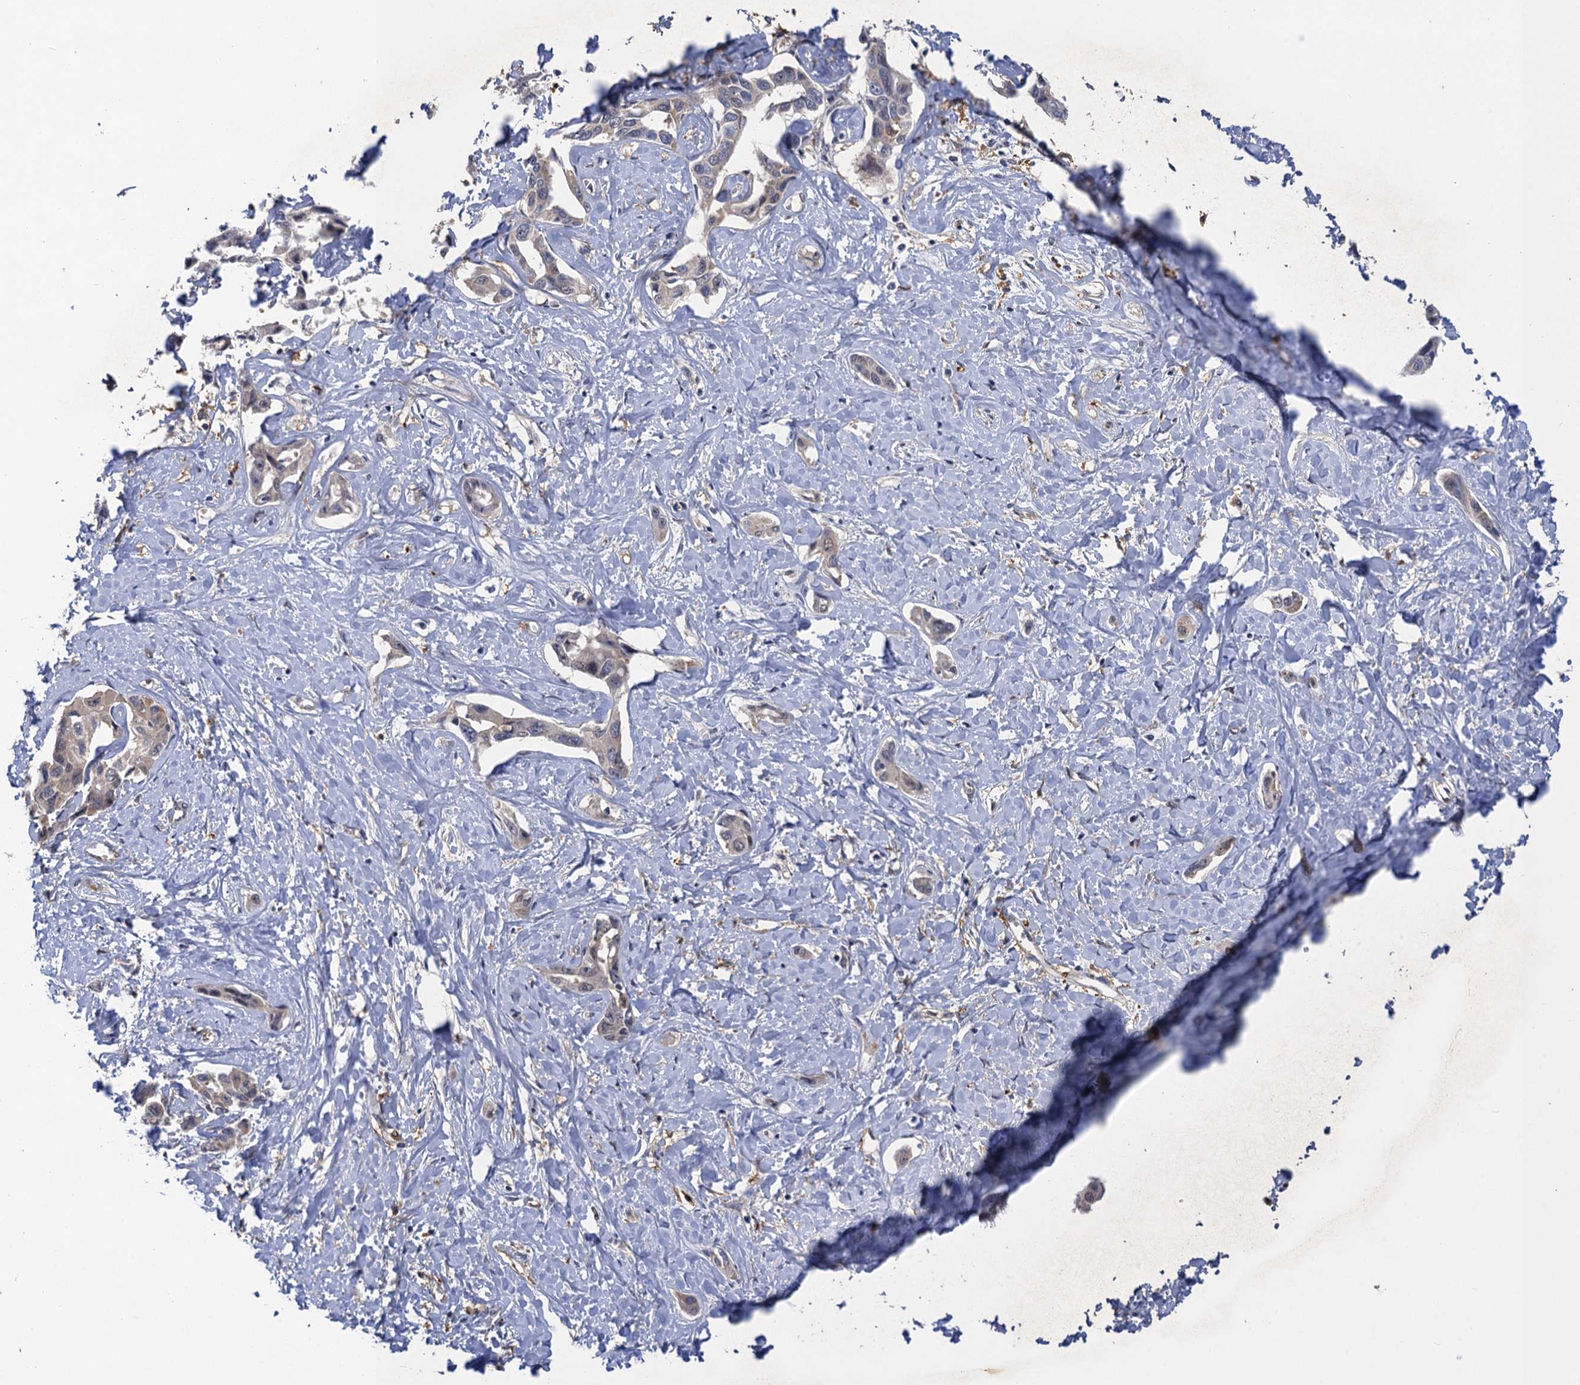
{"staining": {"intensity": "weak", "quantity": "<25%", "location": "cytoplasmic/membranous"}, "tissue": "liver cancer", "cell_type": "Tumor cells", "image_type": "cancer", "snomed": [{"axis": "morphology", "description": "Cholangiocarcinoma"}, {"axis": "topography", "description": "Liver"}], "caption": "Histopathology image shows no protein positivity in tumor cells of cholangiocarcinoma (liver) tissue. (DAB (3,3'-diaminobenzidine) IHC visualized using brightfield microscopy, high magnification).", "gene": "NEK8", "patient": {"sex": "male", "age": 59}}